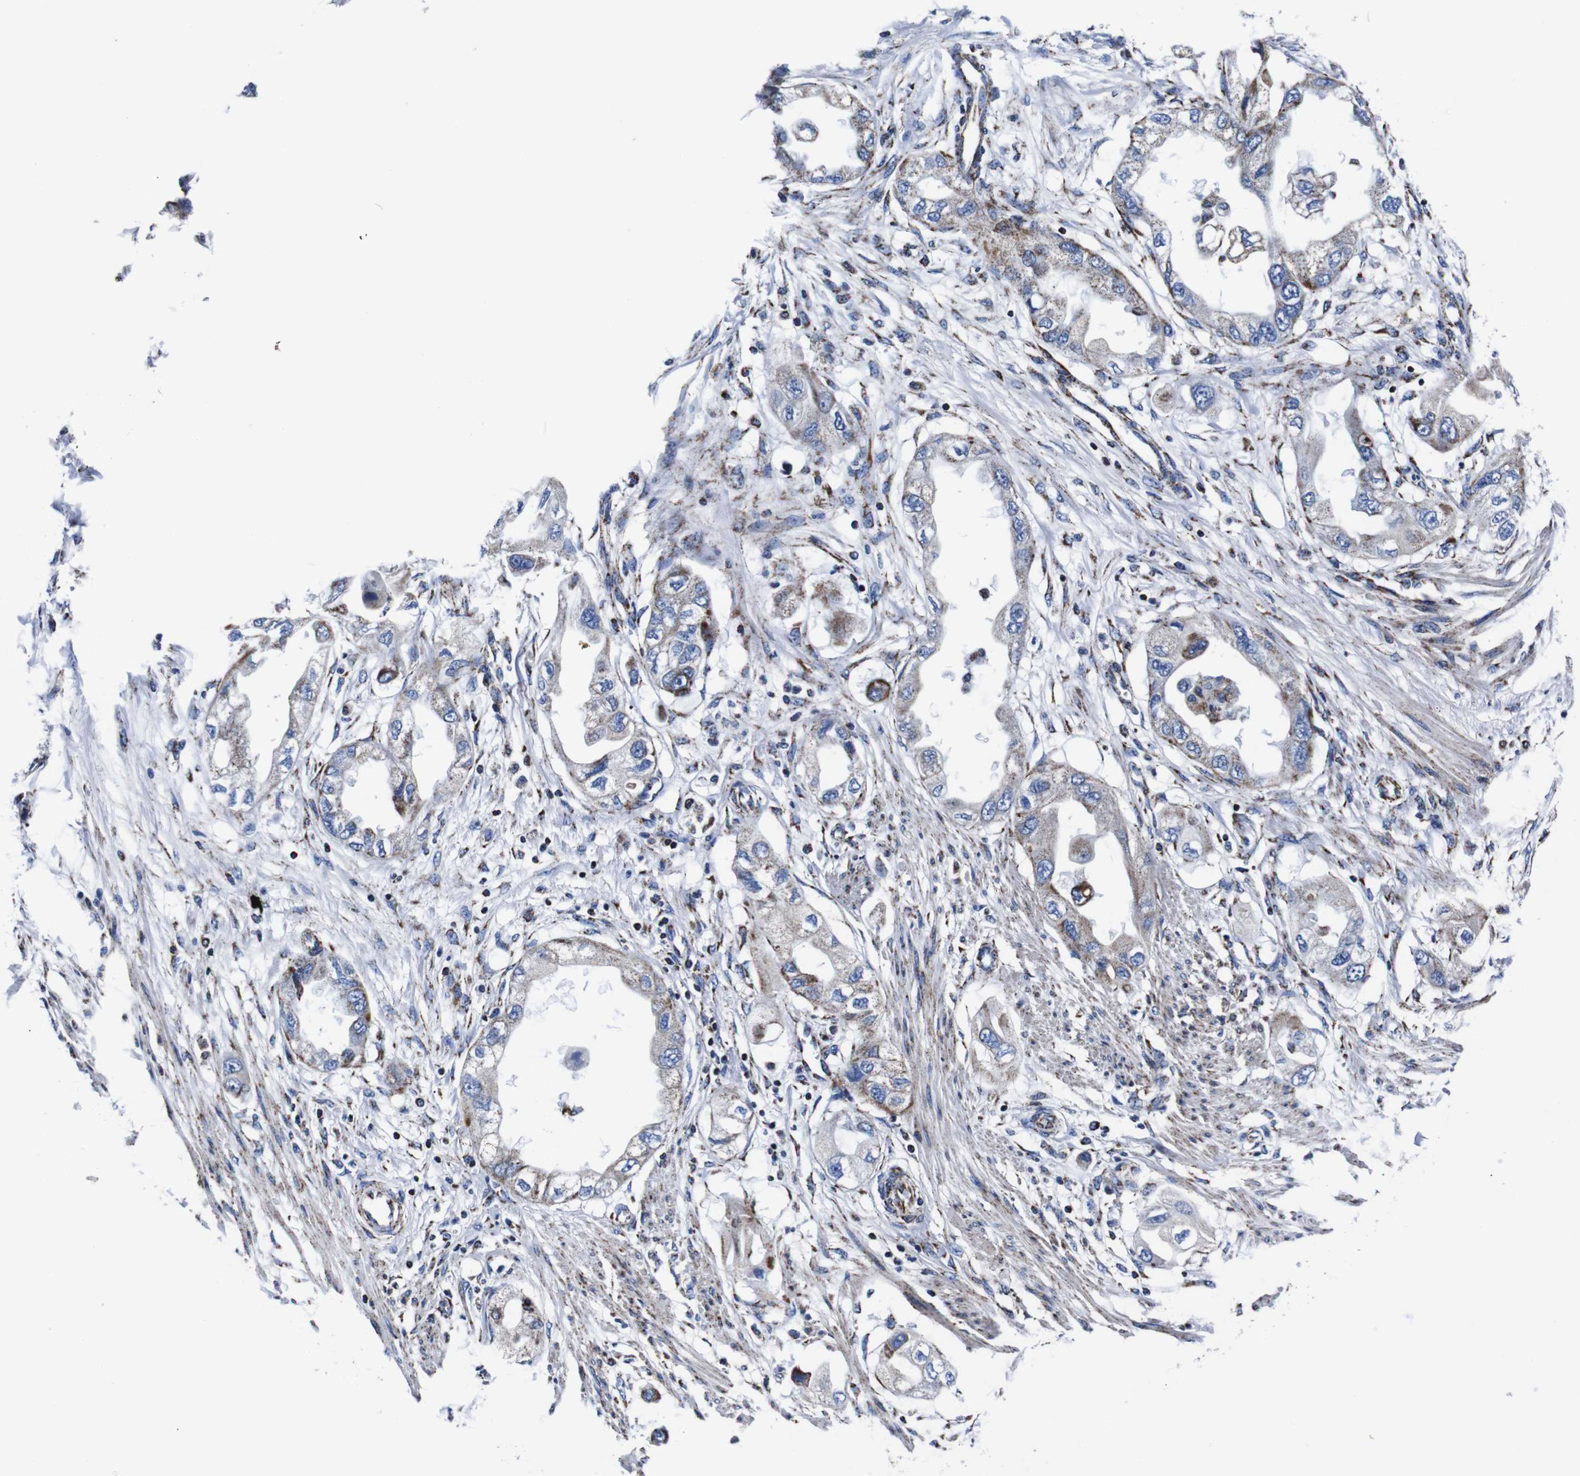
{"staining": {"intensity": "weak", "quantity": "<25%", "location": "cytoplasmic/membranous"}, "tissue": "endometrial cancer", "cell_type": "Tumor cells", "image_type": "cancer", "snomed": [{"axis": "morphology", "description": "Adenocarcinoma, NOS"}, {"axis": "topography", "description": "Endometrium"}], "caption": "A photomicrograph of endometrial cancer stained for a protein shows no brown staining in tumor cells. The staining was performed using DAB to visualize the protein expression in brown, while the nuclei were stained in blue with hematoxylin (Magnification: 20x).", "gene": "FKBP9", "patient": {"sex": "female", "age": 67}}